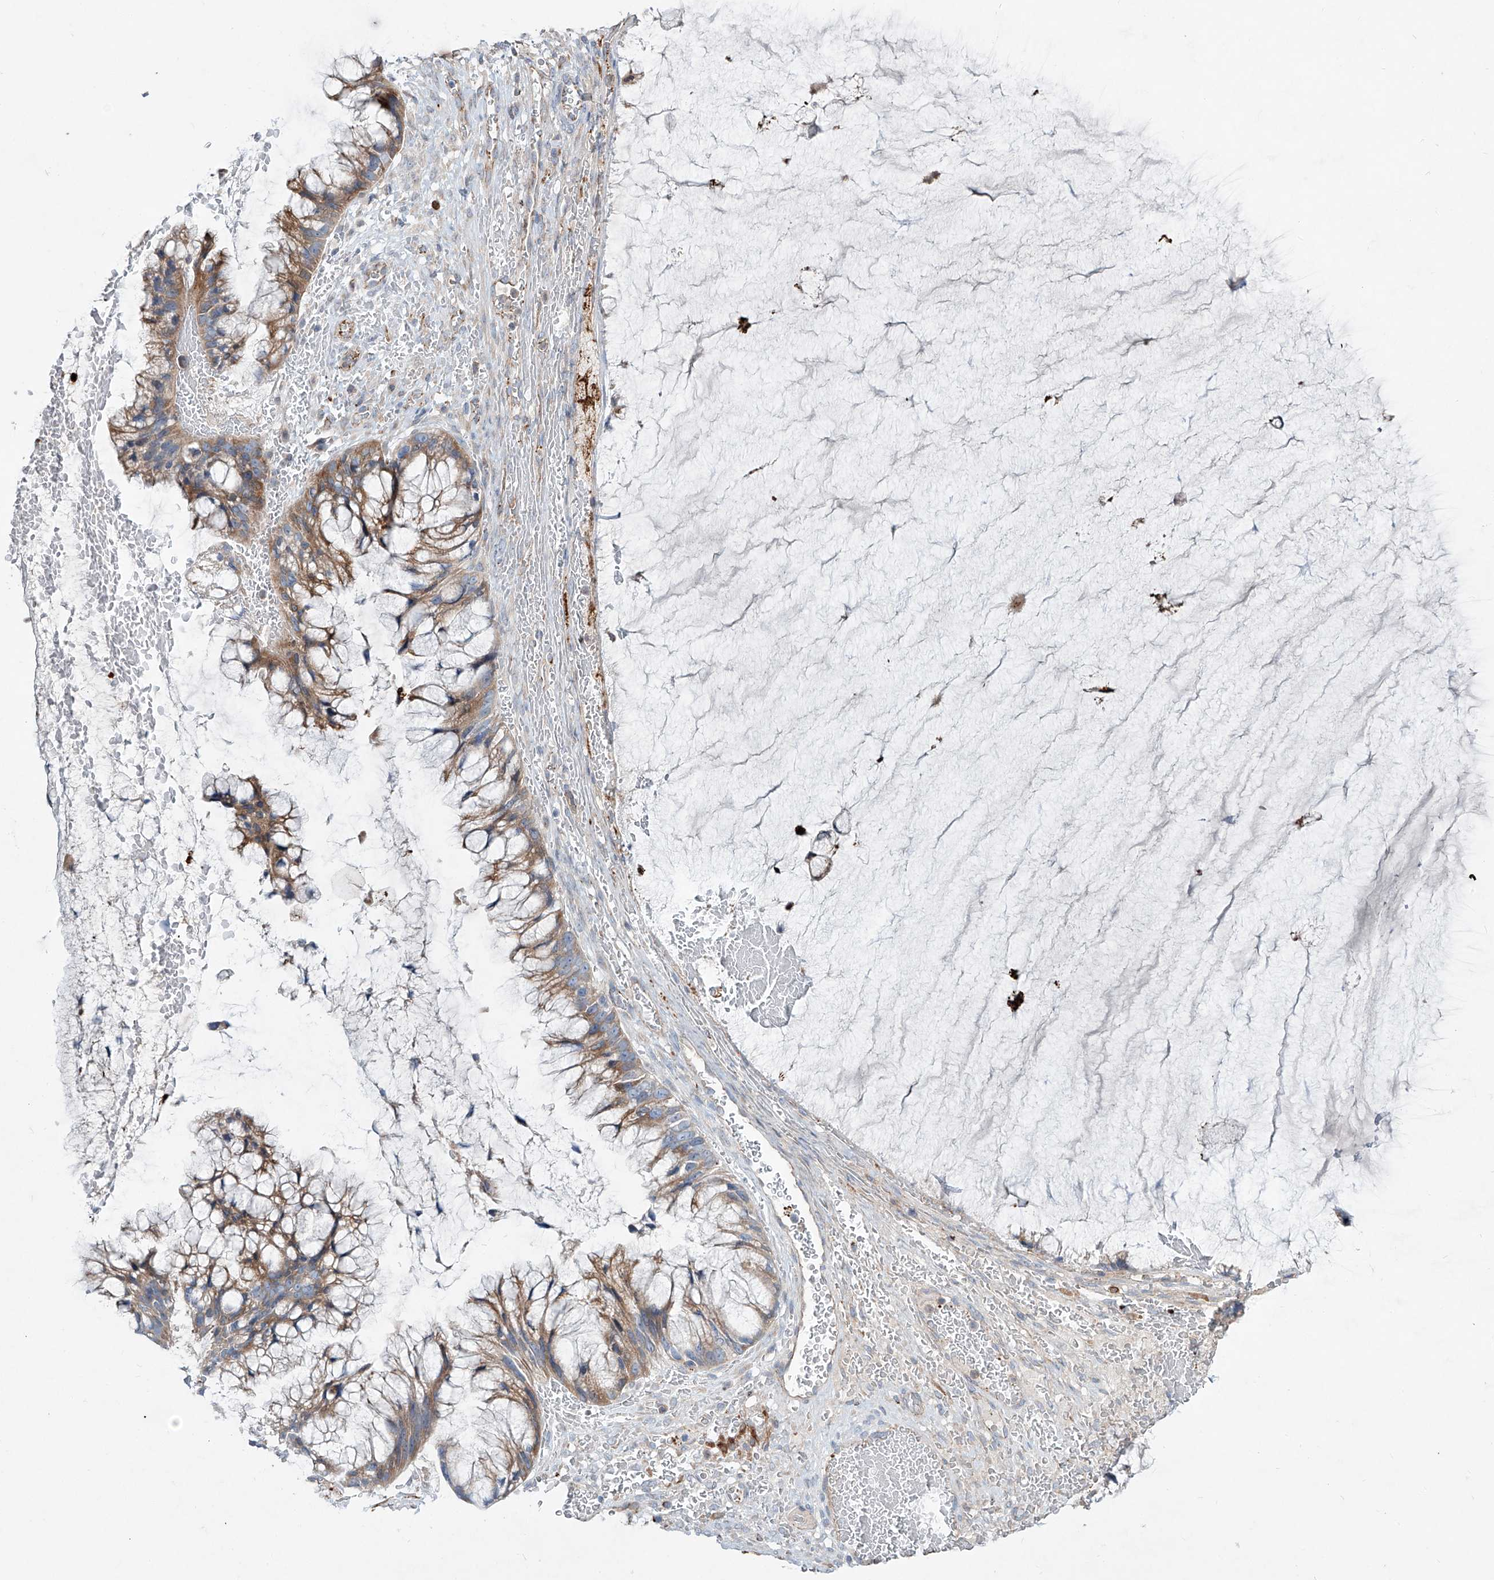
{"staining": {"intensity": "moderate", "quantity": ">75%", "location": "cytoplasmic/membranous"}, "tissue": "ovarian cancer", "cell_type": "Tumor cells", "image_type": "cancer", "snomed": [{"axis": "morphology", "description": "Cystadenocarcinoma, mucinous, NOS"}, {"axis": "topography", "description": "Ovary"}], "caption": "About >75% of tumor cells in human ovarian mucinous cystadenocarcinoma reveal moderate cytoplasmic/membranous protein staining as visualized by brown immunohistochemical staining.", "gene": "CDH5", "patient": {"sex": "female", "age": 37}}